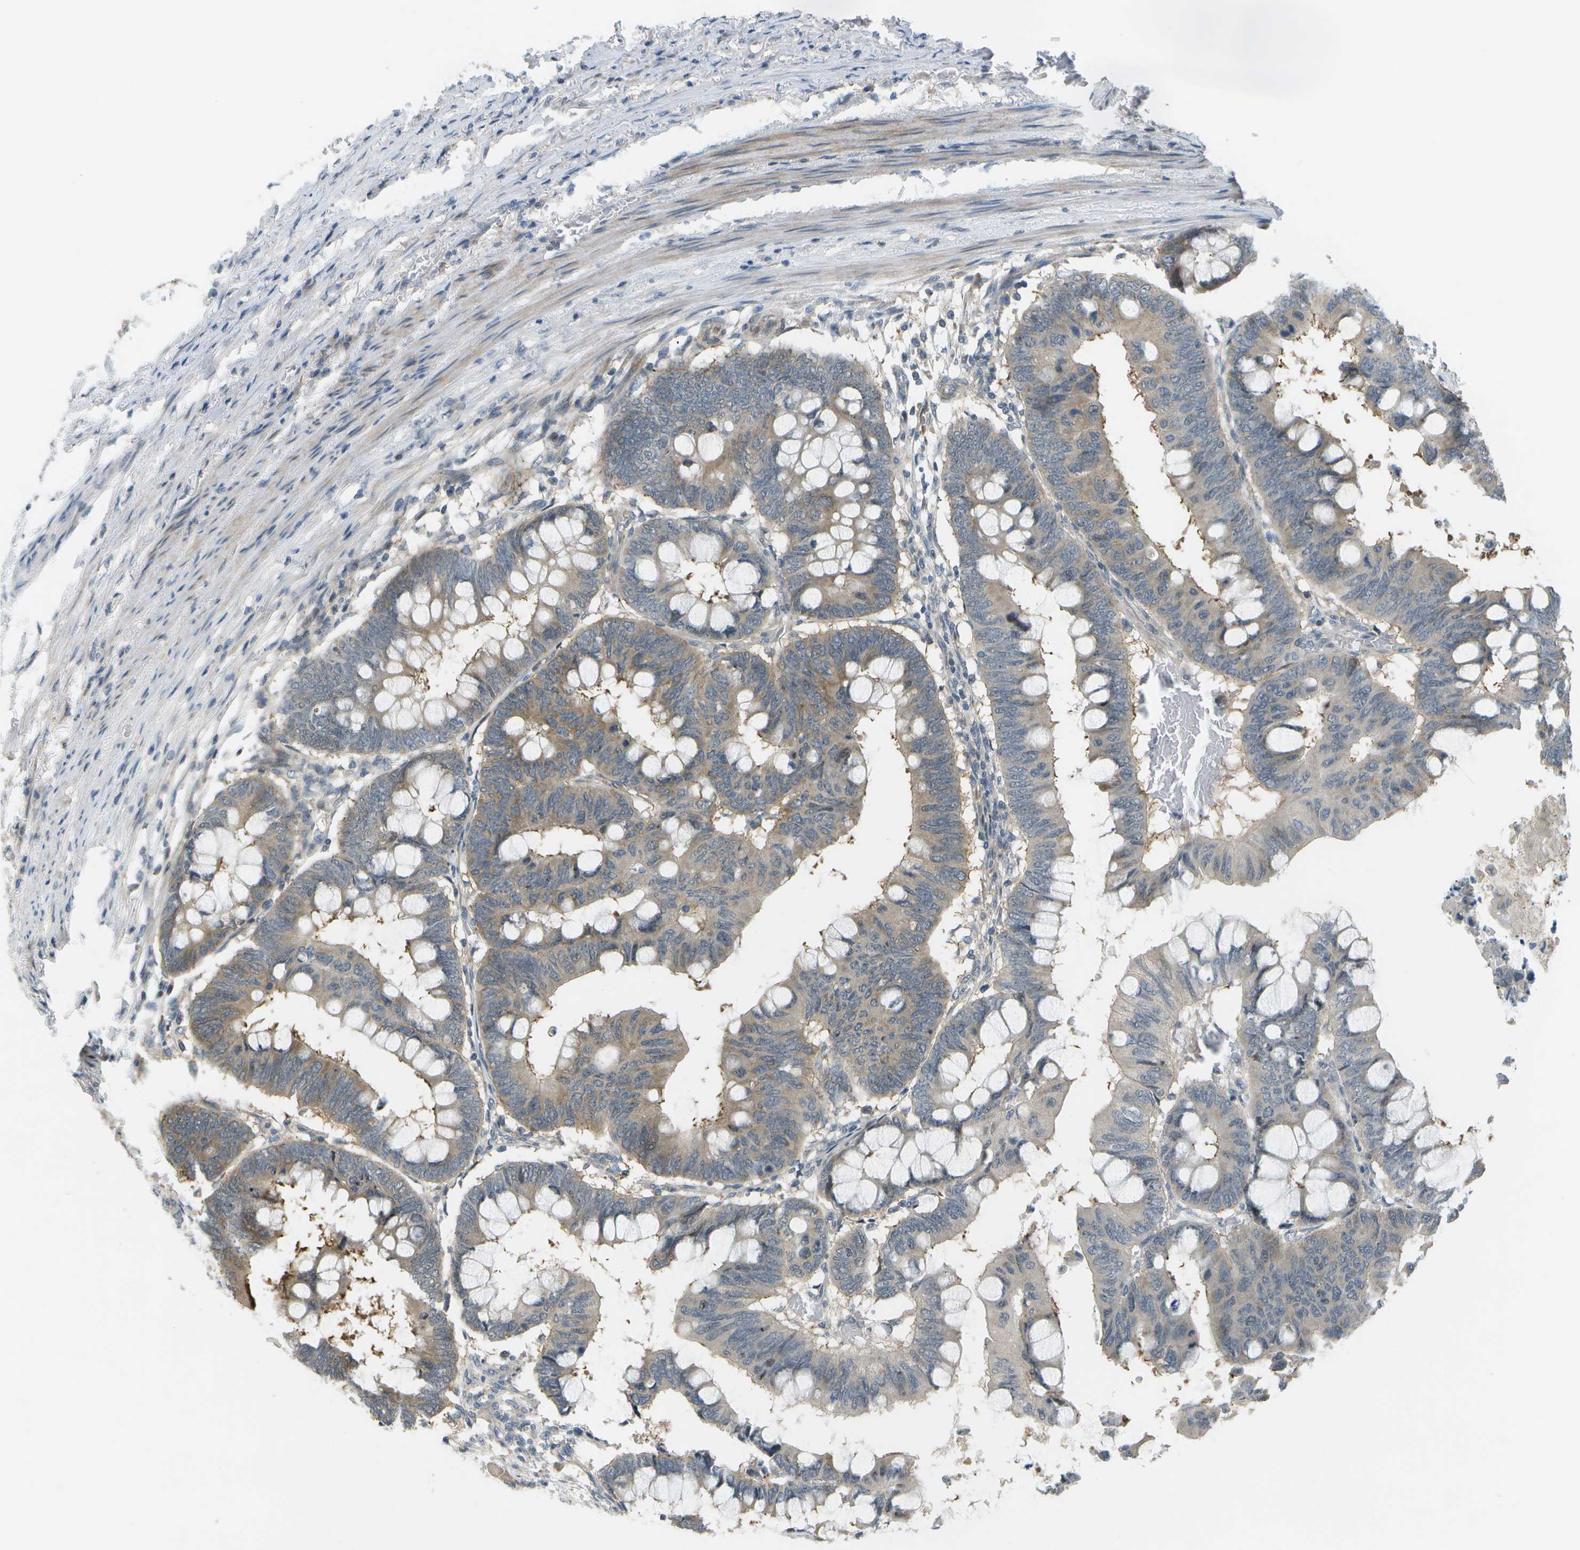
{"staining": {"intensity": "moderate", "quantity": "25%-75%", "location": "cytoplasmic/membranous"}, "tissue": "colorectal cancer", "cell_type": "Tumor cells", "image_type": "cancer", "snomed": [{"axis": "morphology", "description": "Normal tissue, NOS"}, {"axis": "morphology", "description": "Adenocarcinoma, NOS"}, {"axis": "topography", "description": "Rectum"}, {"axis": "topography", "description": "Peripheral nerve tissue"}], "caption": "Immunohistochemistry (DAB) staining of colorectal cancer reveals moderate cytoplasmic/membranous protein expression in approximately 25%-75% of tumor cells.", "gene": "WNK2", "patient": {"sex": "male", "age": 92}}